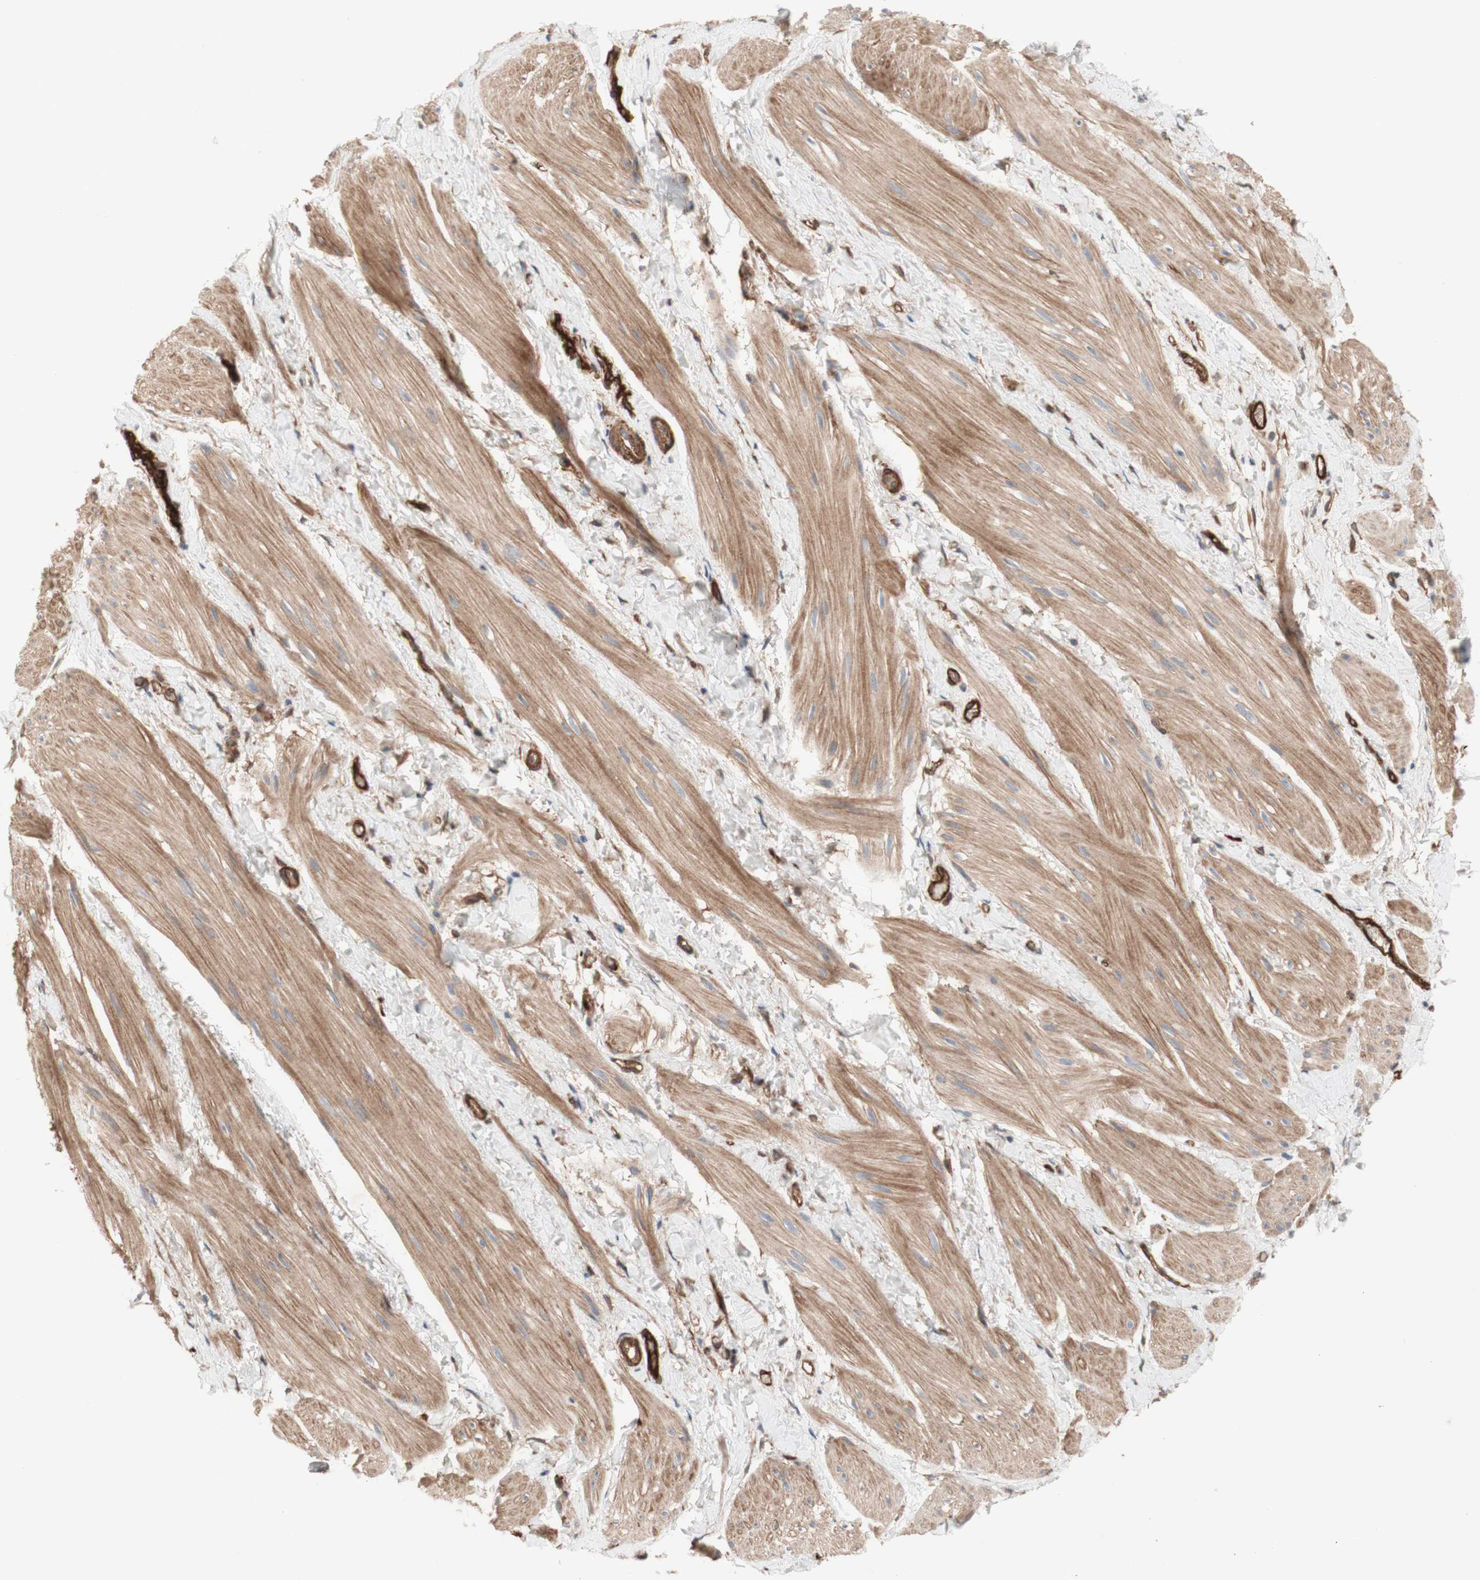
{"staining": {"intensity": "moderate", "quantity": ">75%", "location": "cytoplasmic/membranous"}, "tissue": "smooth muscle", "cell_type": "Smooth muscle cells", "image_type": "normal", "snomed": [{"axis": "morphology", "description": "Normal tissue, NOS"}, {"axis": "topography", "description": "Smooth muscle"}], "caption": "Immunohistochemistry of benign smooth muscle demonstrates medium levels of moderate cytoplasmic/membranous staining in about >75% of smooth muscle cells. Using DAB (brown) and hematoxylin (blue) stains, captured at high magnification using brightfield microscopy.", "gene": "CNN3", "patient": {"sex": "male", "age": 16}}